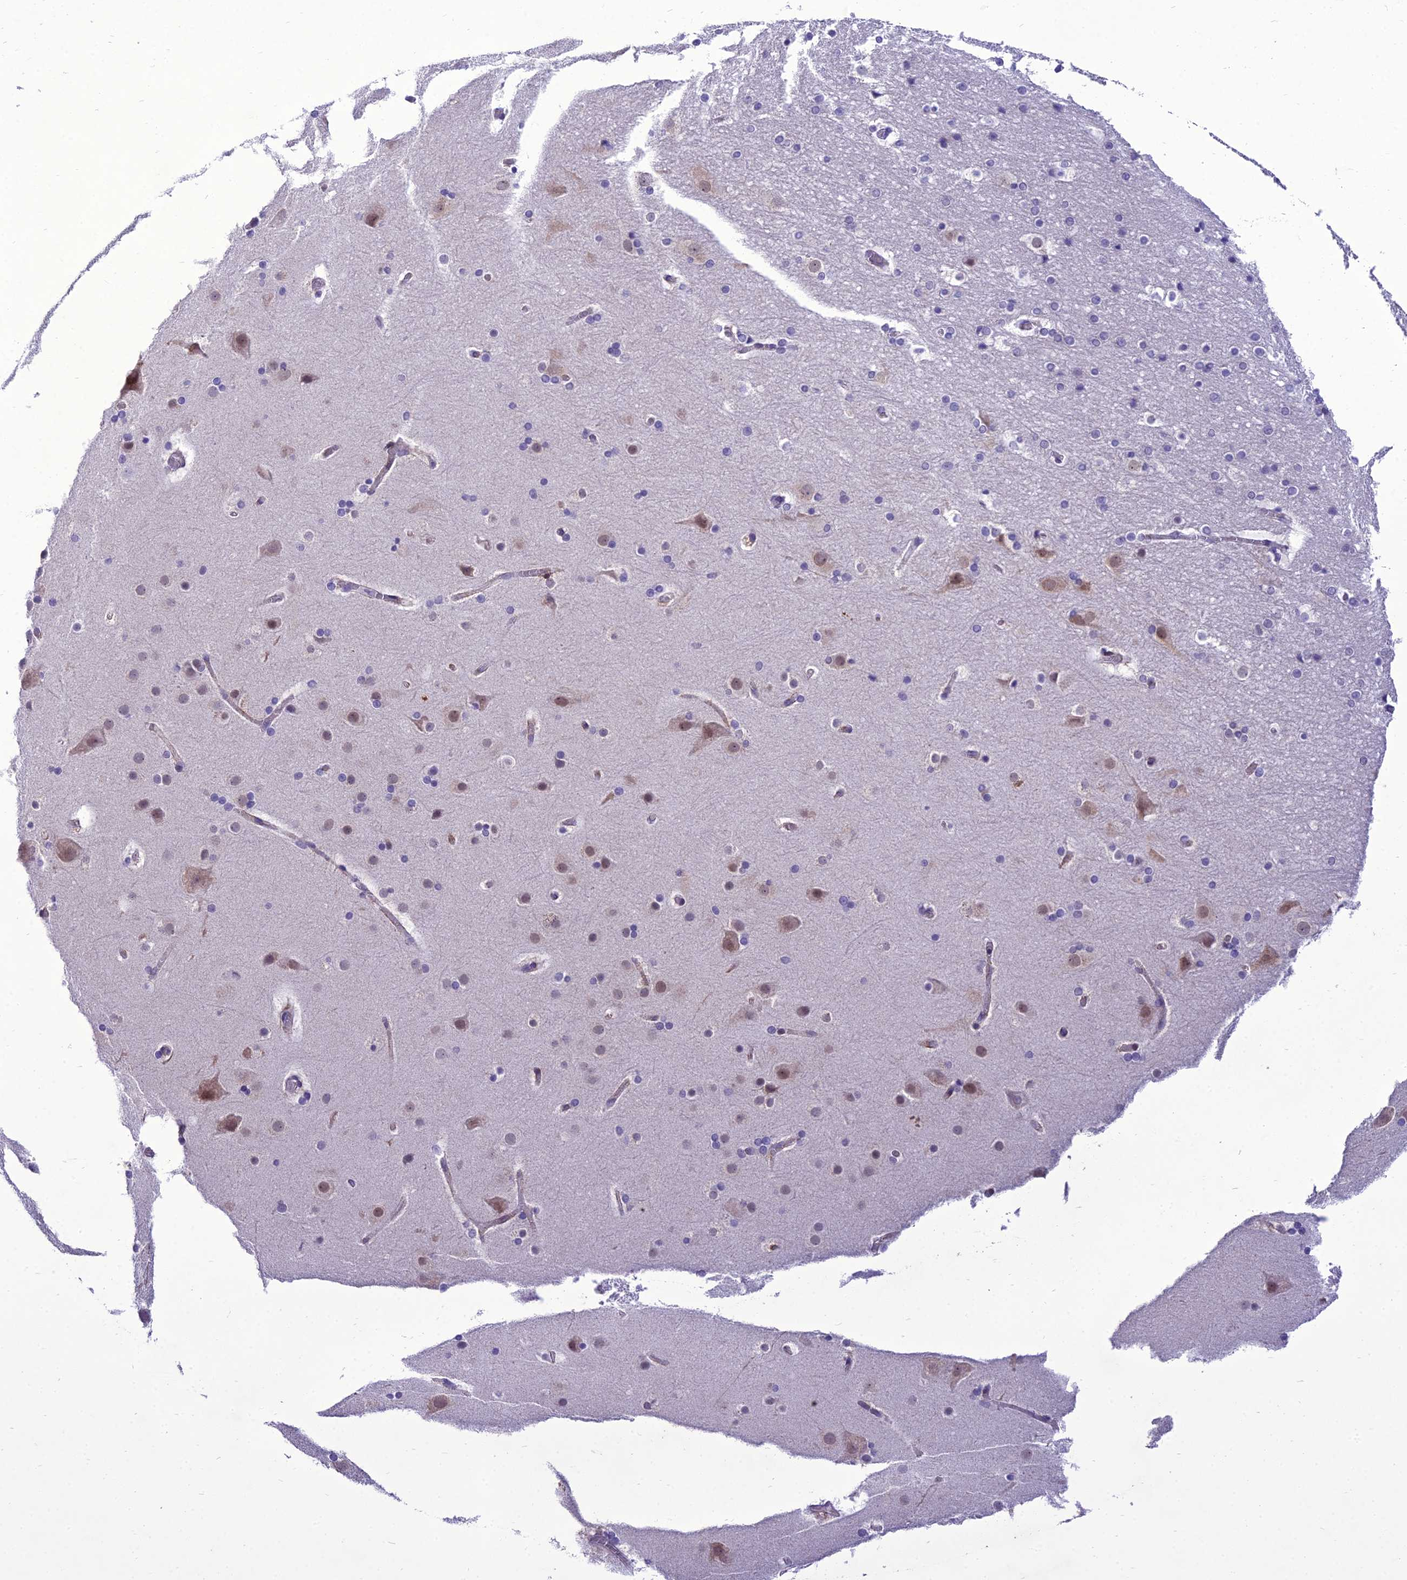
{"staining": {"intensity": "weak", "quantity": ">75%", "location": "cytoplasmic/membranous"}, "tissue": "cerebral cortex", "cell_type": "Endothelial cells", "image_type": "normal", "snomed": [{"axis": "morphology", "description": "Normal tissue, NOS"}, {"axis": "topography", "description": "Cerebral cortex"}], "caption": "IHC of normal human cerebral cortex exhibits low levels of weak cytoplasmic/membranous positivity in about >75% of endothelial cells. (IHC, brightfield microscopy, high magnification).", "gene": "NEURL2", "patient": {"sex": "male", "age": 57}}